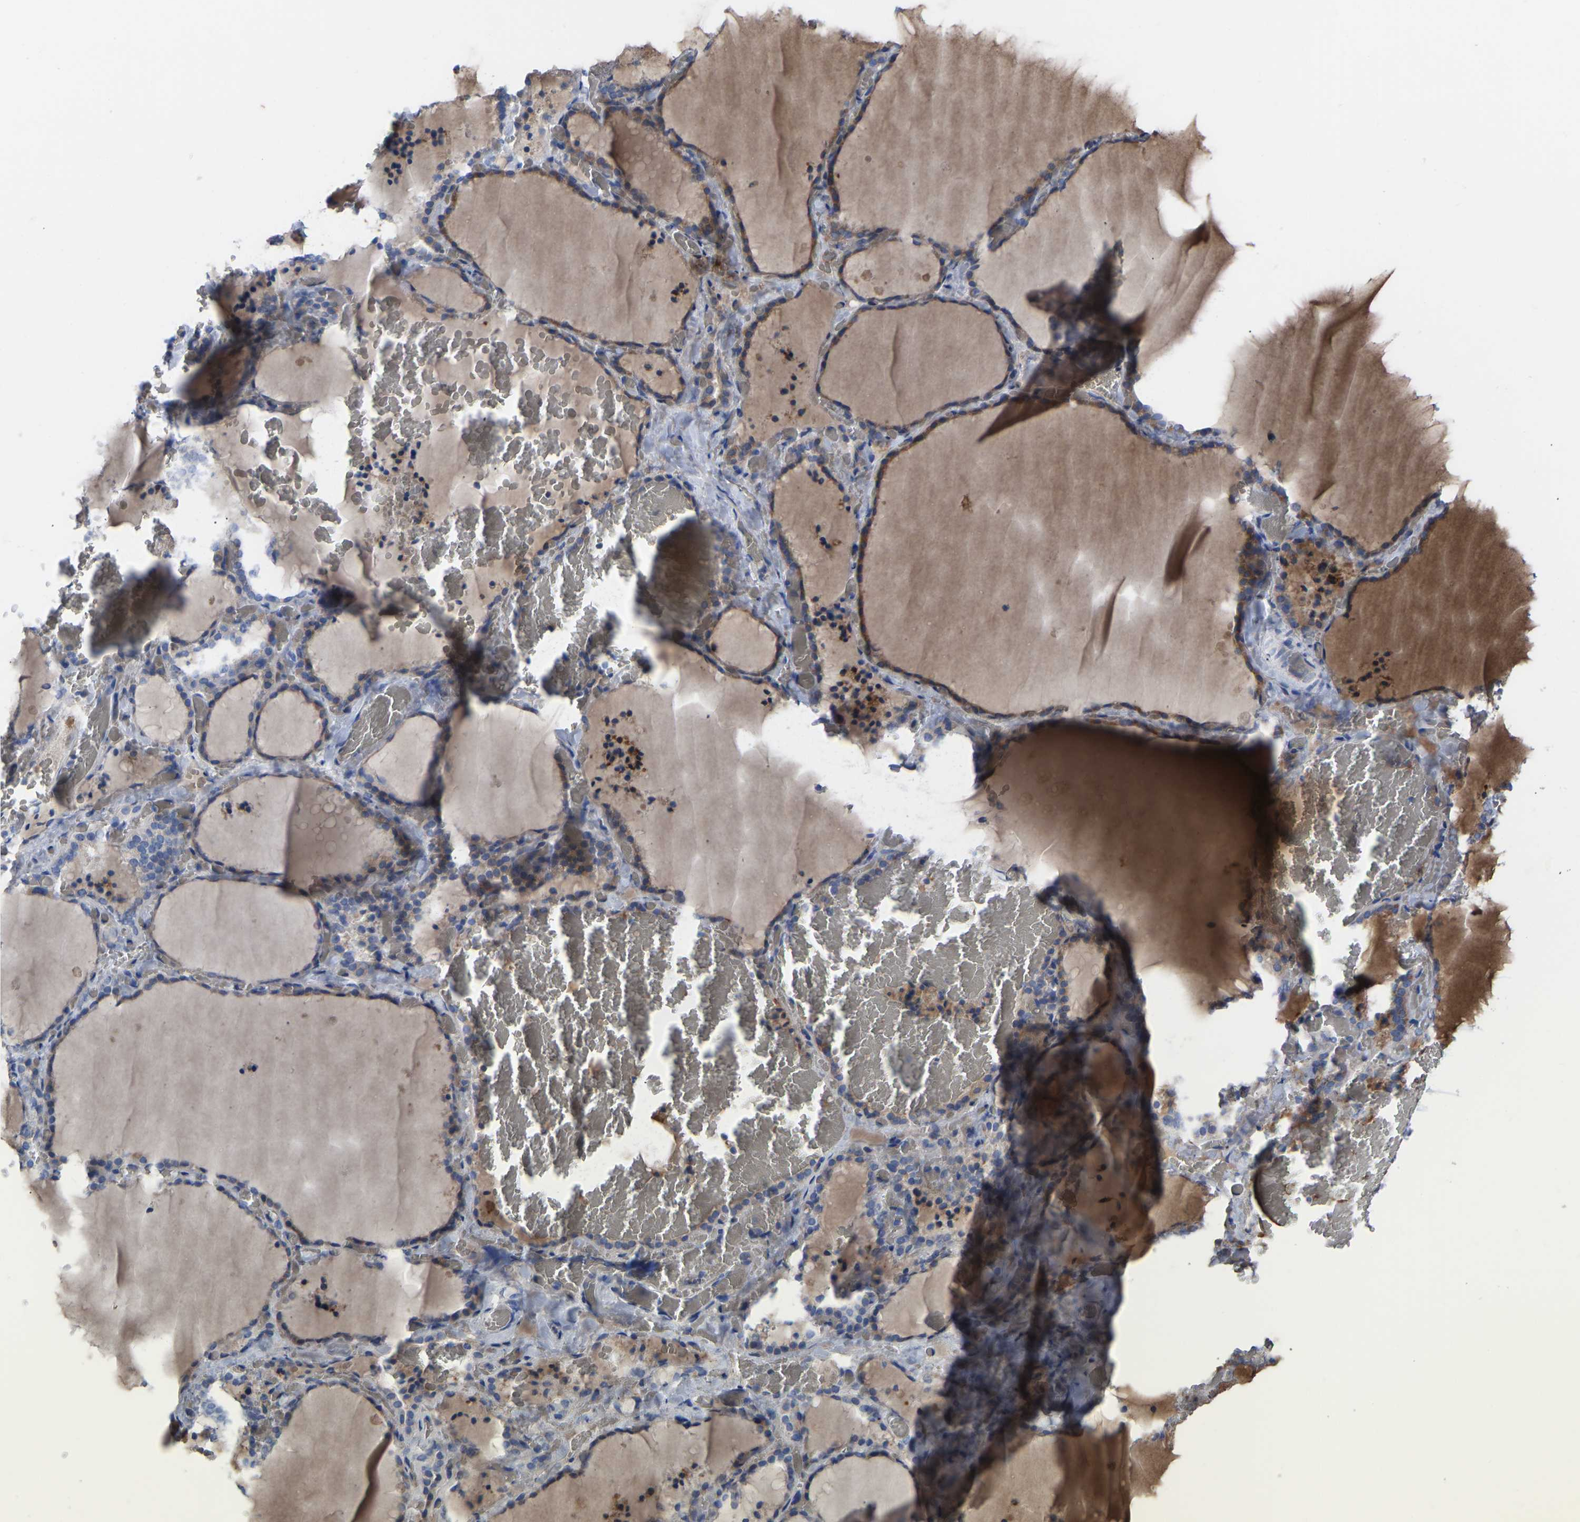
{"staining": {"intensity": "moderate", "quantity": ">75%", "location": "cytoplasmic/membranous"}, "tissue": "thyroid gland", "cell_type": "Glandular cells", "image_type": "normal", "snomed": [{"axis": "morphology", "description": "Normal tissue, NOS"}, {"axis": "topography", "description": "Thyroid gland"}], "caption": "DAB (3,3'-diaminobenzidine) immunohistochemical staining of unremarkable human thyroid gland displays moderate cytoplasmic/membranous protein positivity in approximately >75% of glandular cells.", "gene": "OLIG2", "patient": {"sex": "female", "age": 22}}